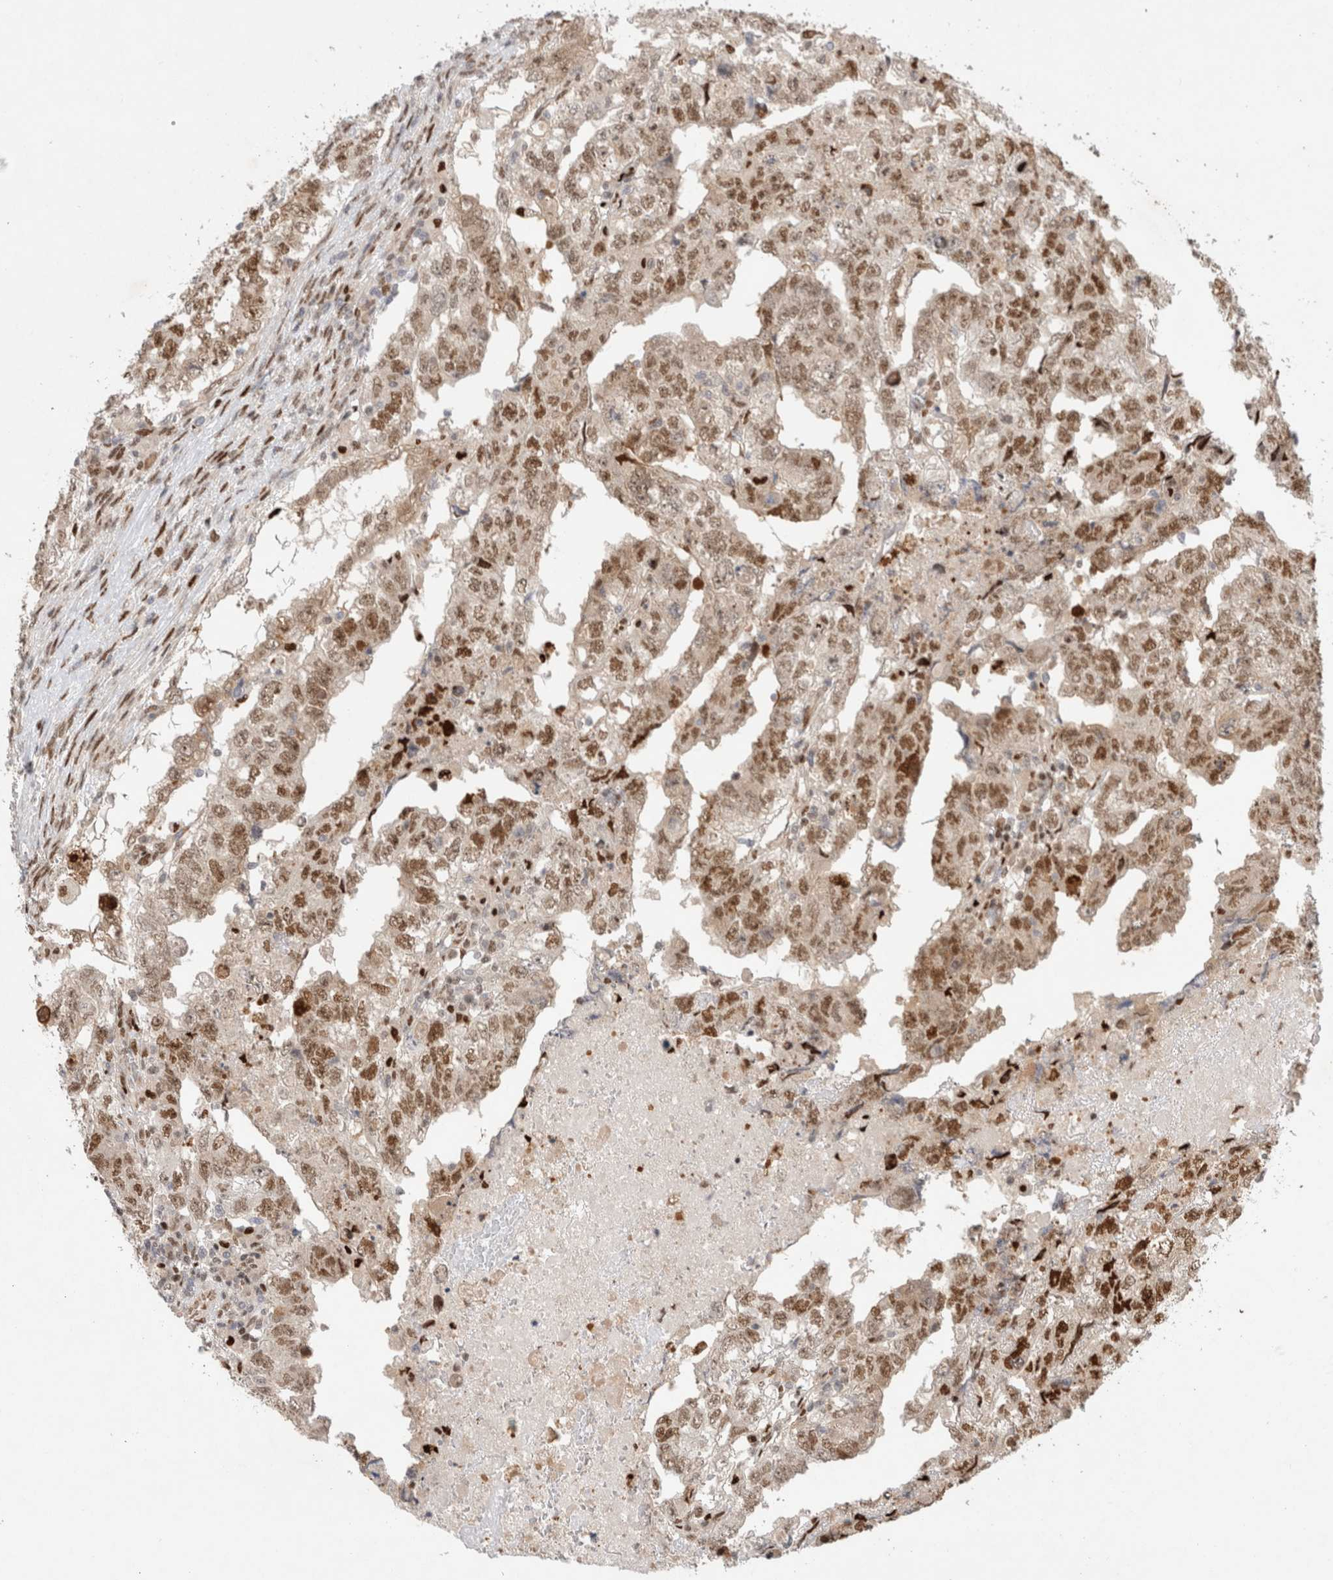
{"staining": {"intensity": "strong", "quantity": ">75%", "location": "nuclear"}, "tissue": "testis cancer", "cell_type": "Tumor cells", "image_type": "cancer", "snomed": [{"axis": "morphology", "description": "Carcinoma, Embryonal, NOS"}, {"axis": "topography", "description": "Testis"}], "caption": "Strong nuclear positivity for a protein is present in about >75% of tumor cells of testis cancer (embryonal carcinoma) using IHC.", "gene": "TCF4", "patient": {"sex": "male", "age": 36}}